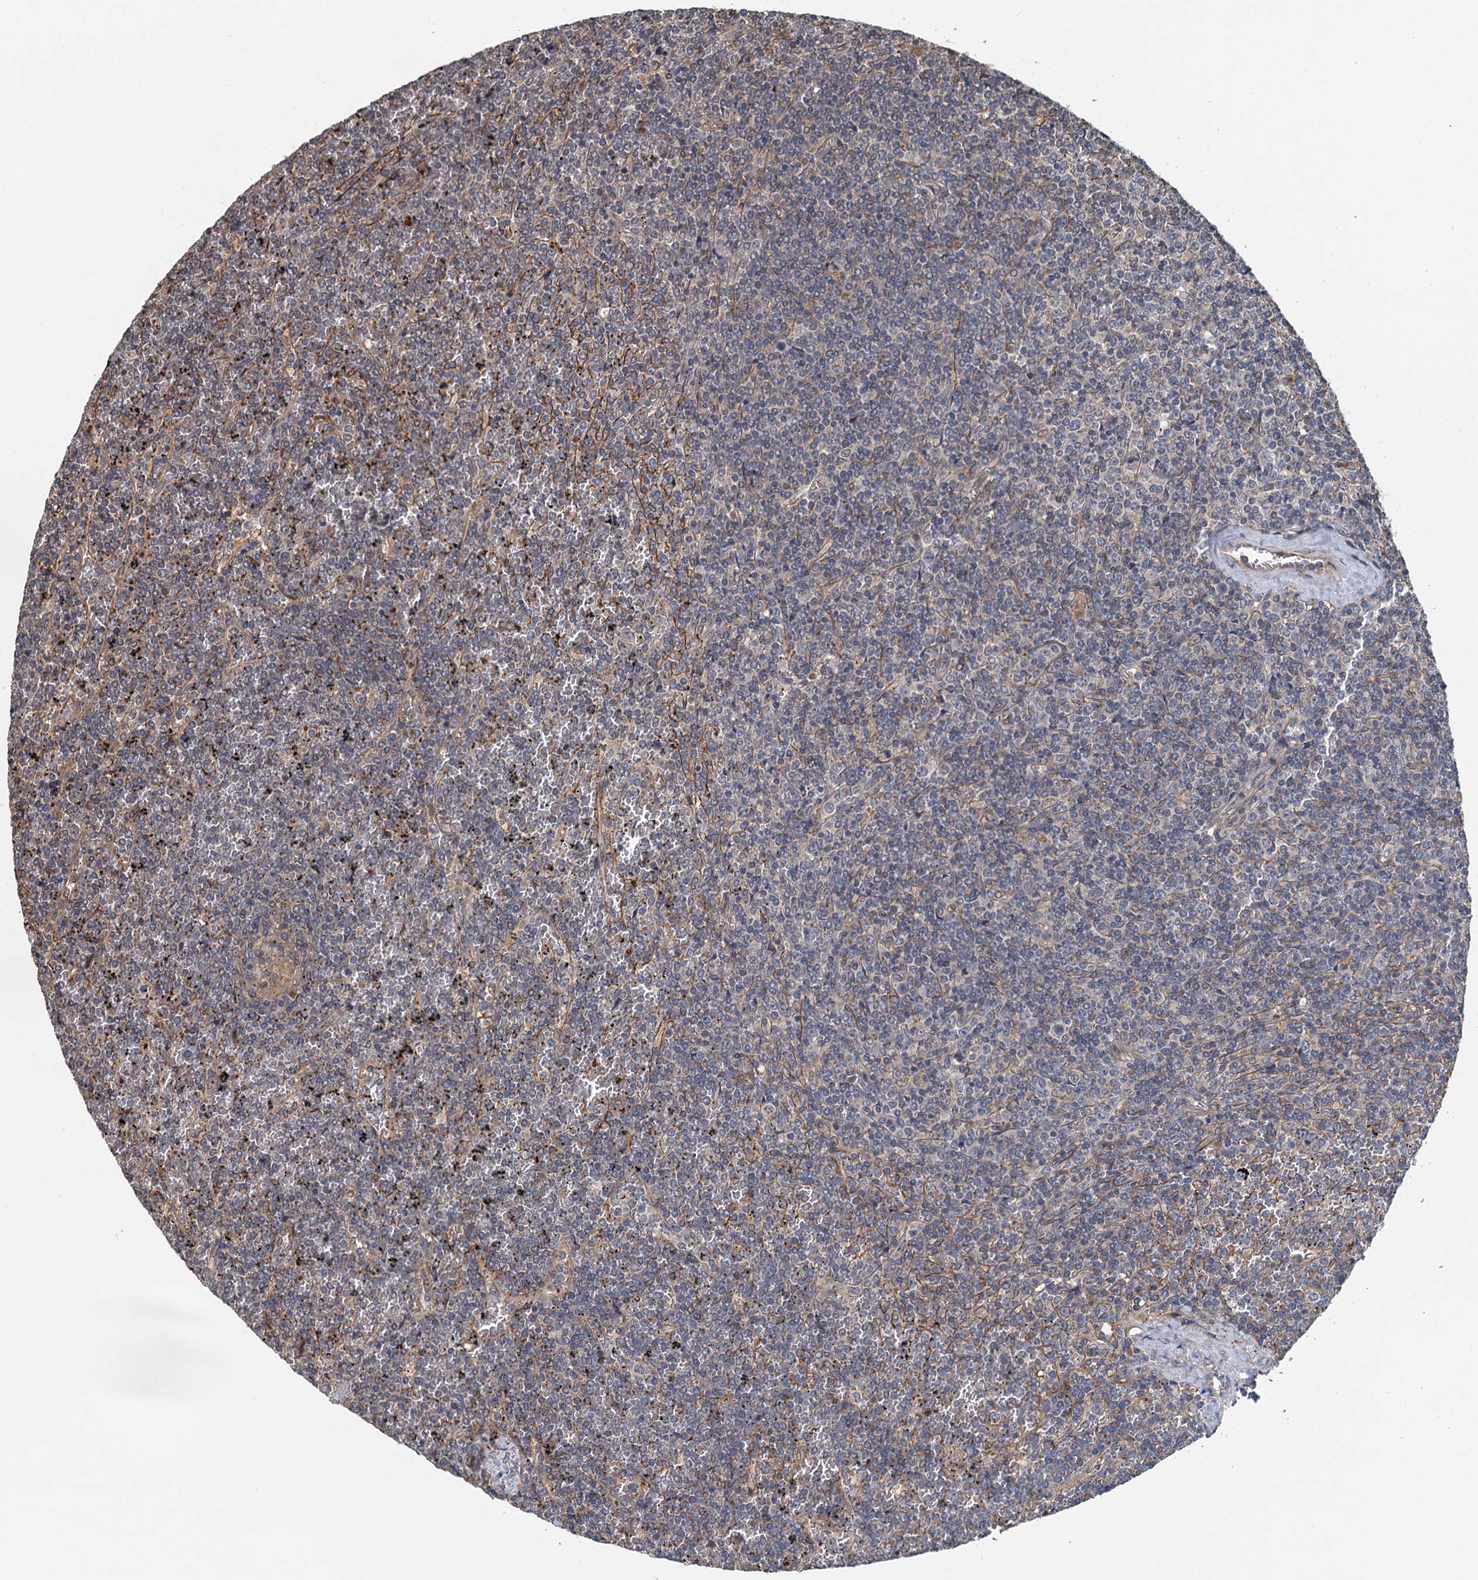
{"staining": {"intensity": "weak", "quantity": "<25%", "location": "cytoplasmic/membranous"}, "tissue": "lymphoma", "cell_type": "Tumor cells", "image_type": "cancer", "snomed": [{"axis": "morphology", "description": "Malignant lymphoma, non-Hodgkin's type, Low grade"}, {"axis": "topography", "description": "Spleen"}], "caption": "IHC micrograph of neoplastic tissue: lymphoma stained with DAB reveals no significant protein positivity in tumor cells.", "gene": "MEAK7", "patient": {"sex": "female", "age": 19}}